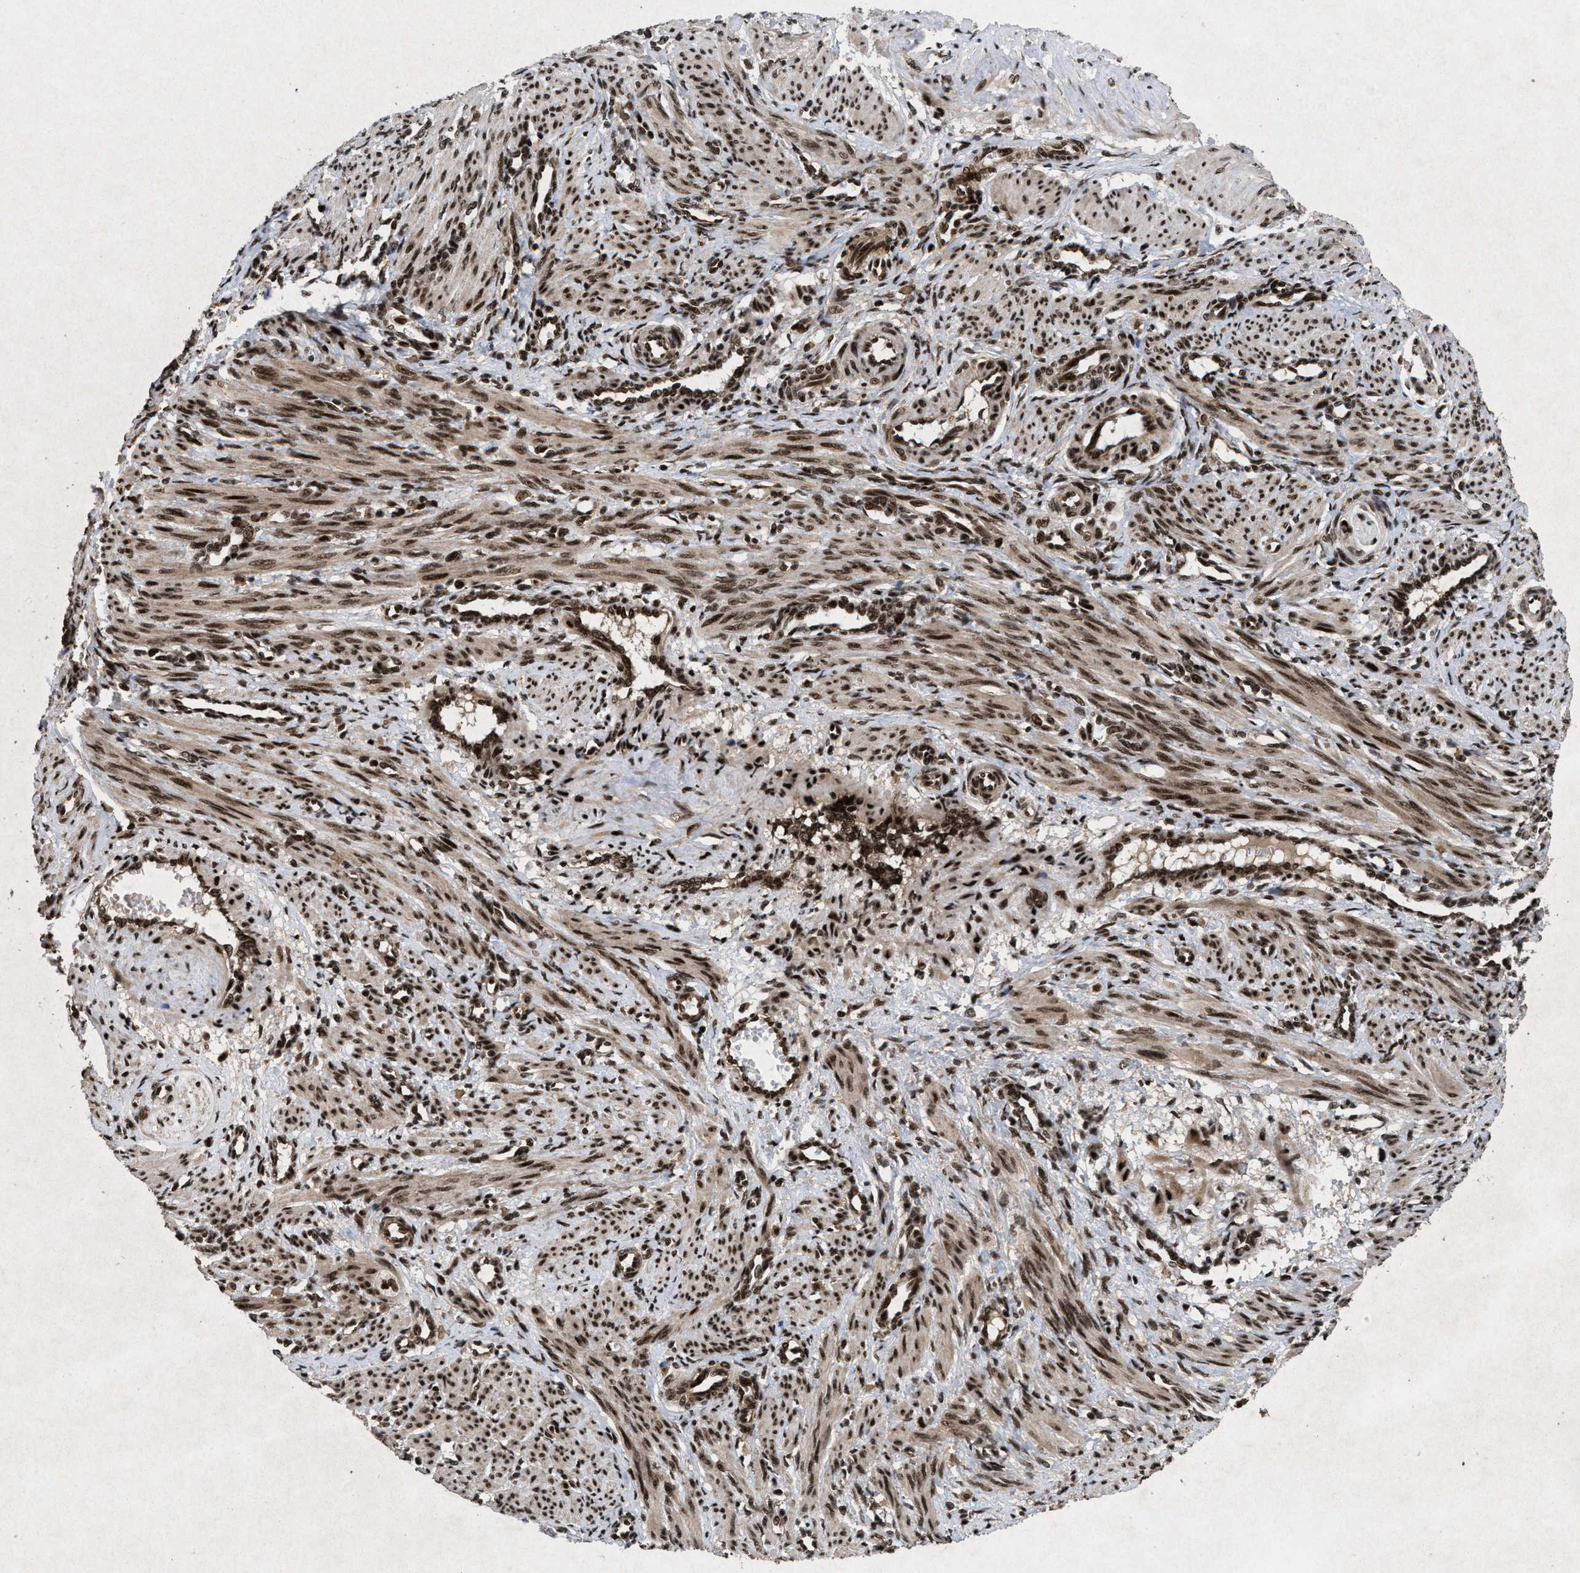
{"staining": {"intensity": "strong", "quantity": ">75%", "location": "cytoplasmic/membranous,nuclear"}, "tissue": "smooth muscle", "cell_type": "Smooth muscle cells", "image_type": "normal", "snomed": [{"axis": "morphology", "description": "Normal tissue, NOS"}, {"axis": "topography", "description": "Endometrium"}], "caption": "Immunohistochemical staining of benign smooth muscle displays strong cytoplasmic/membranous,nuclear protein expression in about >75% of smooth muscle cells. (DAB = brown stain, brightfield microscopy at high magnification).", "gene": "WIZ", "patient": {"sex": "female", "age": 33}}